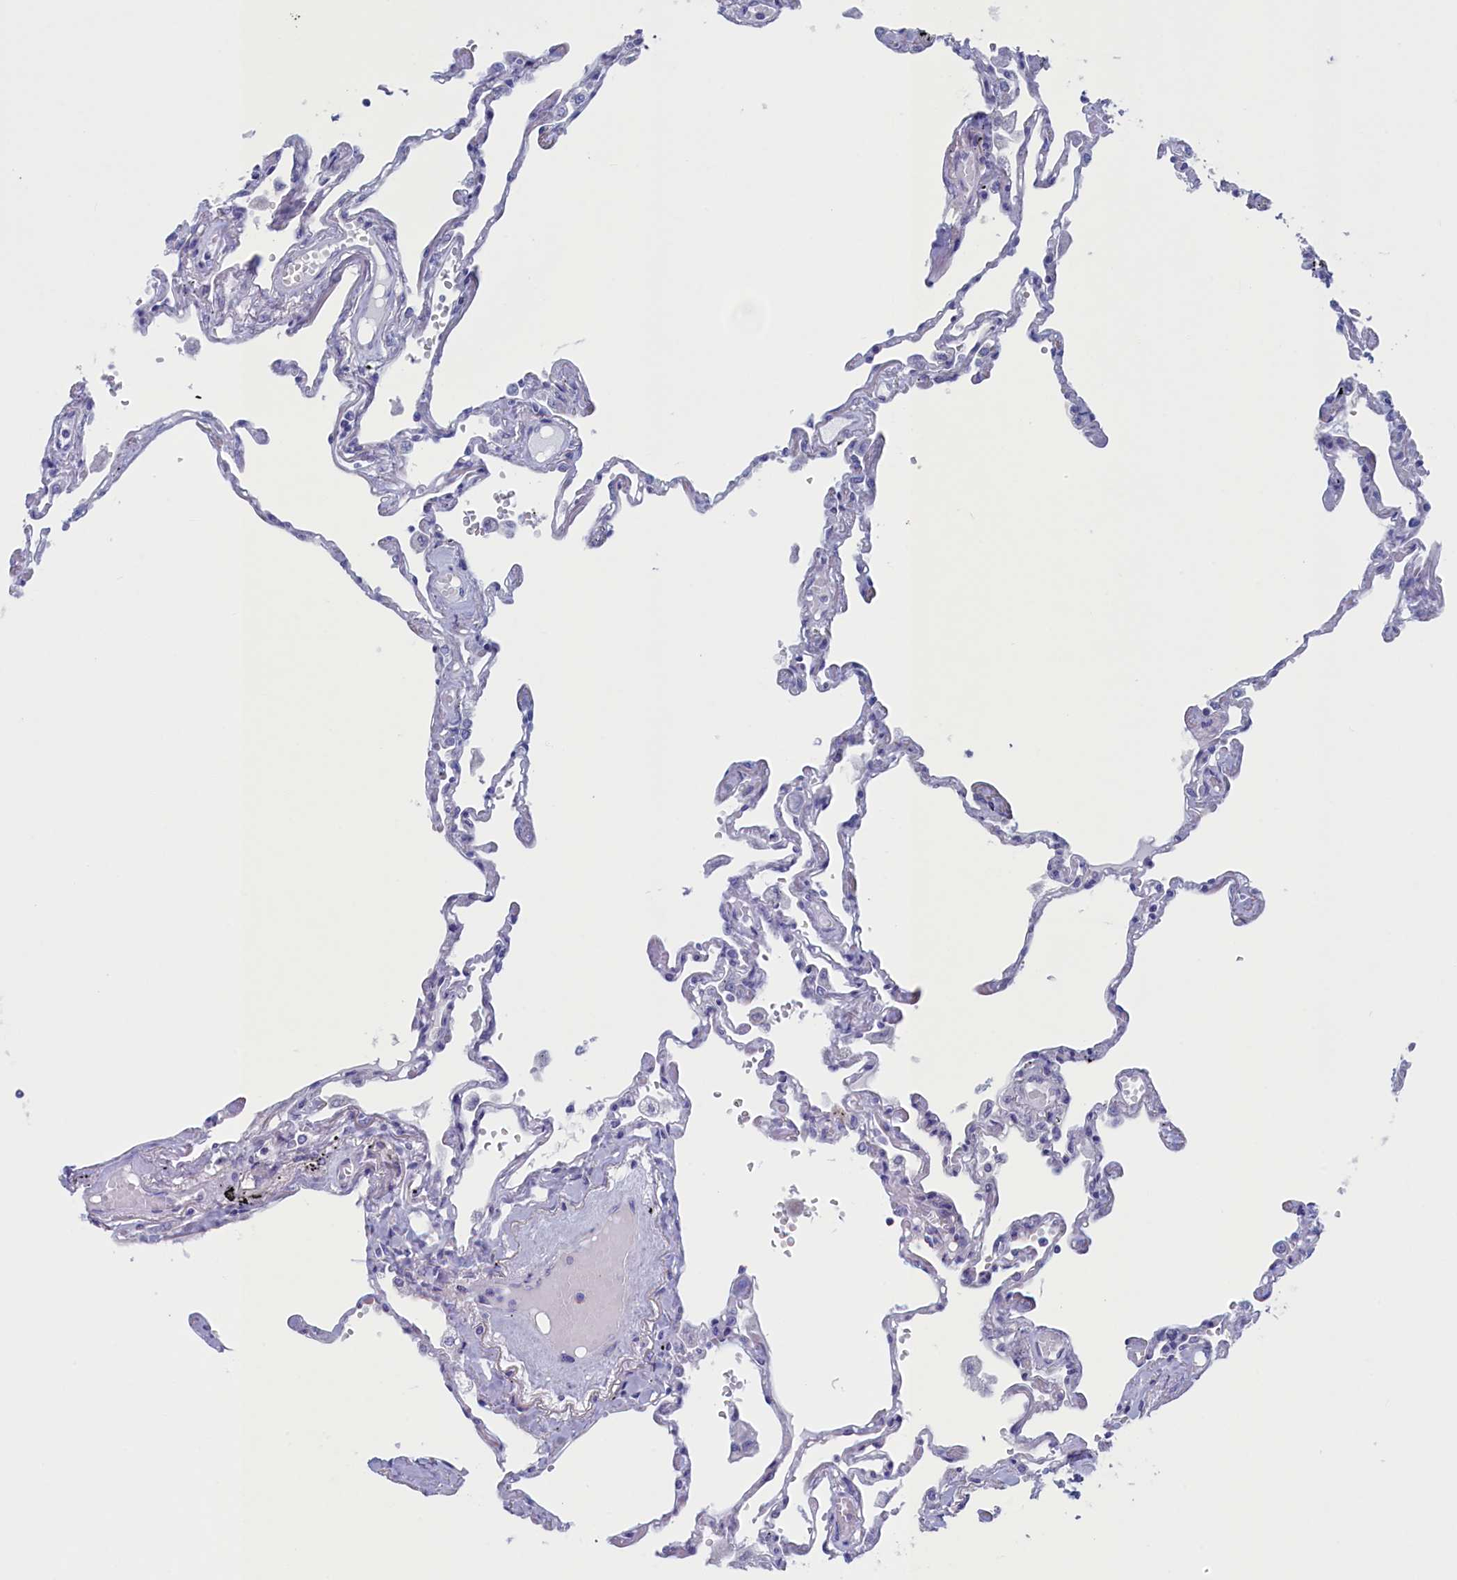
{"staining": {"intensity": "negative", "quantity": "none", "location": "none"}, "tissue": "lung", "cell_type": "Alveolar cells", "image_type": "normal", "snomed": [{"axis": "morphology", "description": "Normal tissue, NOS"}, {"axis": "topography", "description": "Lung"}], "caption": "IHC image of benign lung stained for a protein (brown), which displays no positivity in alveolar cells.", "gene": "WDR76", "patient": {"sex": "female", "age": 67}}